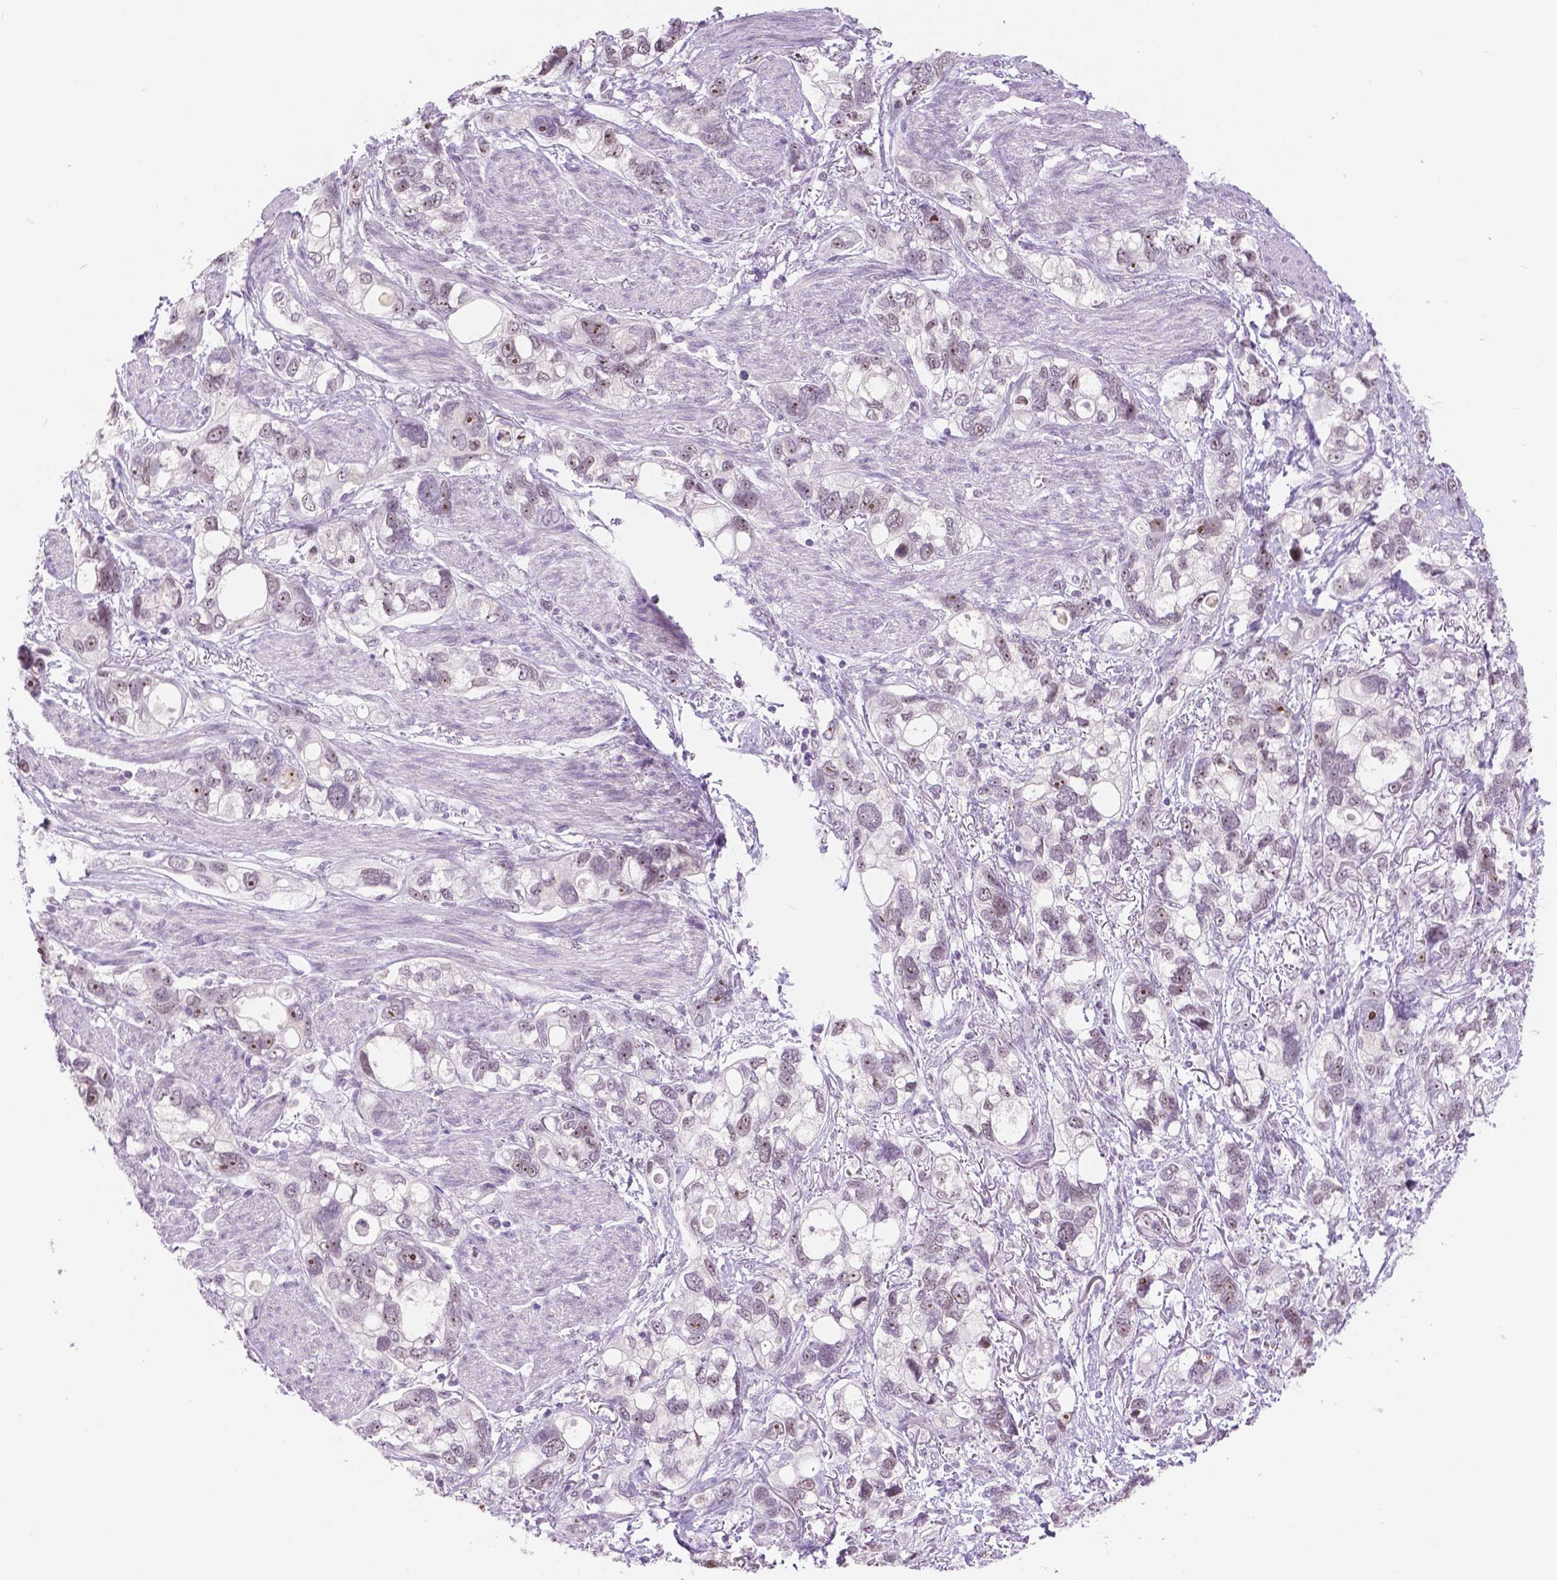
{"staining": {"intensity": "weak", "quantity": "25%-75%", "location": "nuclear"}, "tissue": "stomach cancer", "cell_type": "Tumor cells", "image_type": "cancer", "snomed": [{"axis": "morphology", "description": "Adenocarcinoma, NOS"}, {"axis": "topography", "description": "Stomach, upper"}], "caption": "Immunohistochemistry (IHC) (DAB) staining of stomach cancer displays weak nuclear protein expression in approximately 25%-75% of tumor cells.", "gene": "NHP2", "patient": {"sex": "female", "age": 81}}